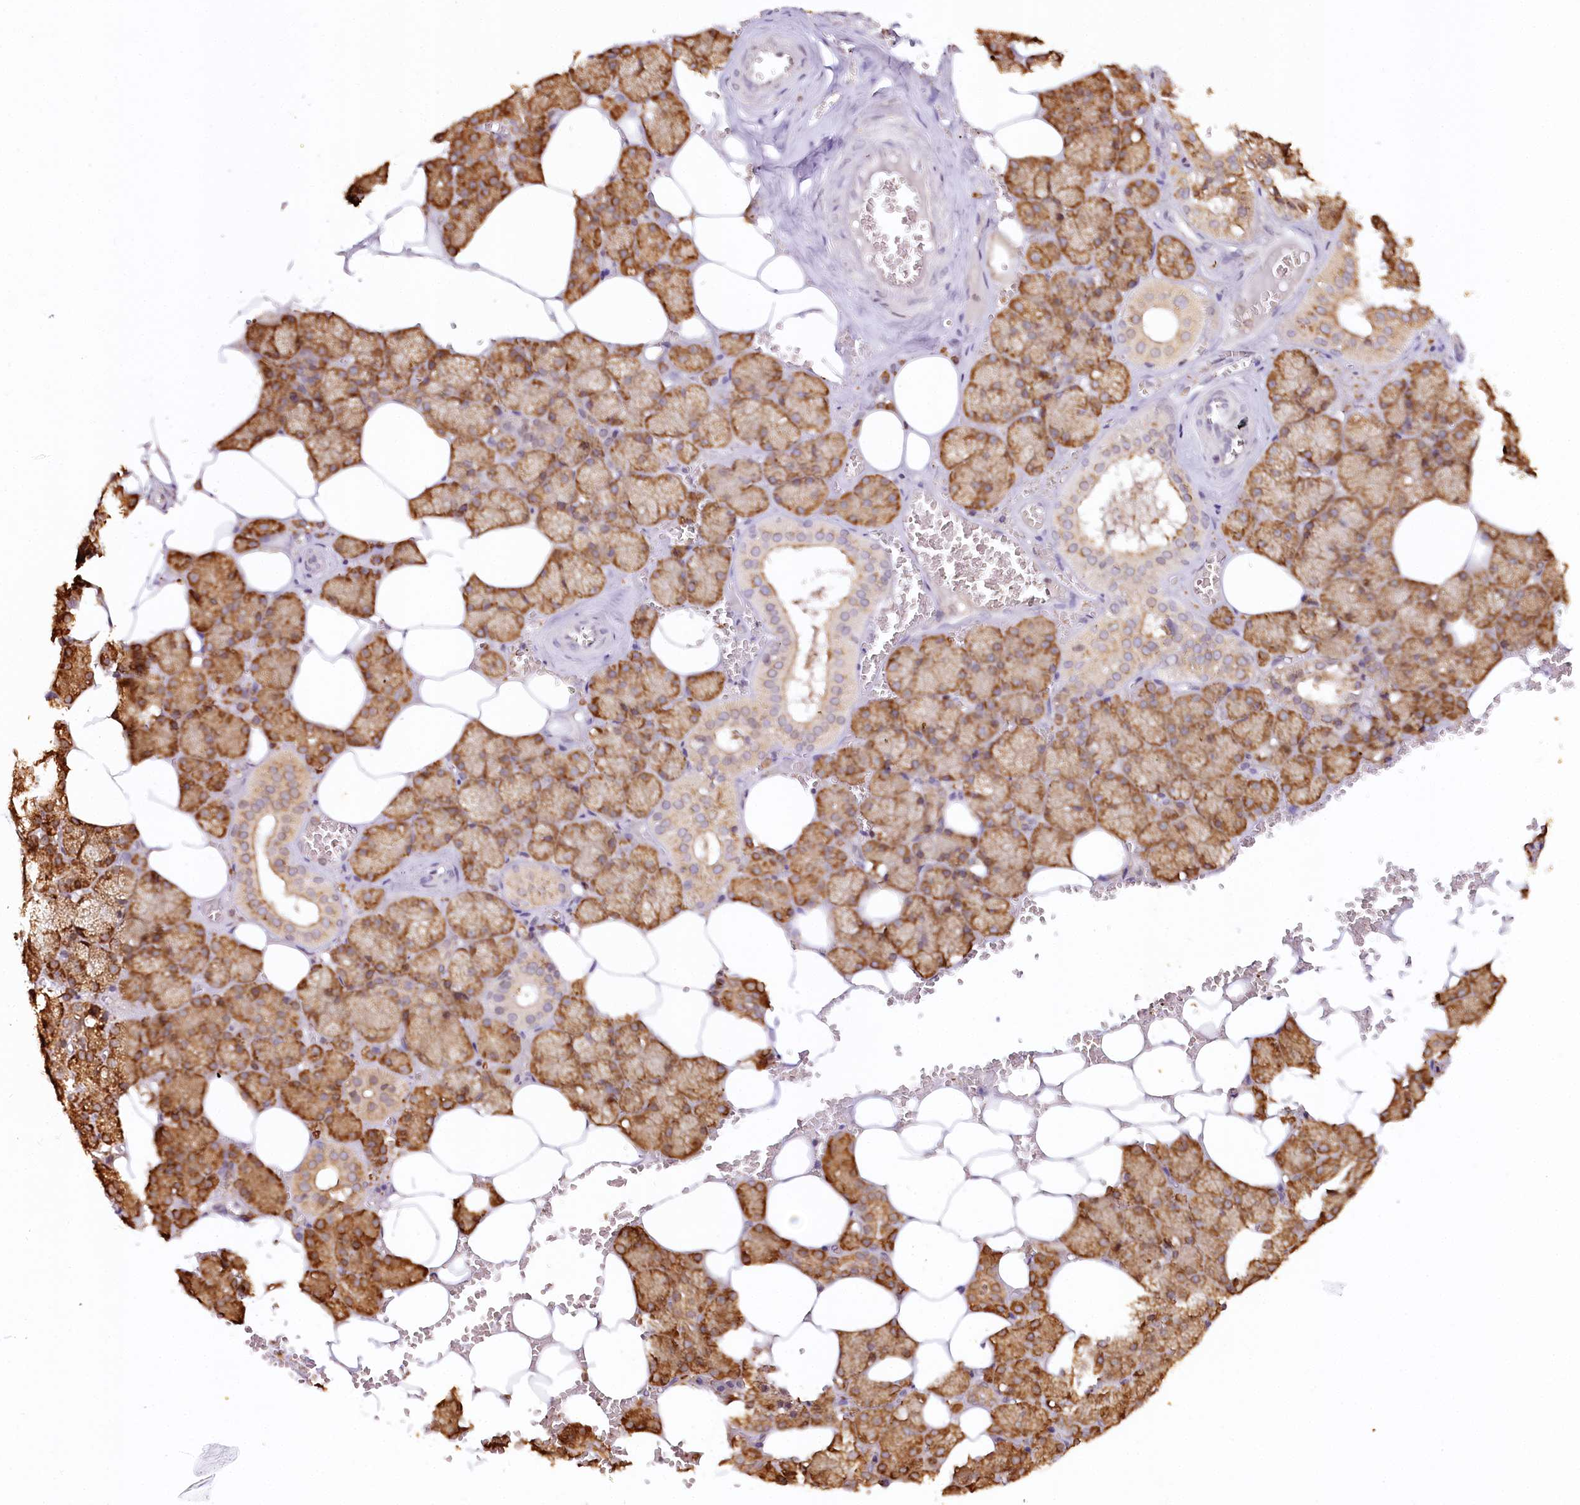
{"staining": {"intensity": "strong", "quantity": ">75%", "location": "cytoplasmic/membranous"}, "tissue": "salivary gland", "cell_type": "Glandular cells", "image_type": "normal", "snomed": [{"axis": "morphology", "description": "Normal tissue, NOS"}, {"axis": "topography", "description": "Salivary gland"}], "caption": "IHC photomicrograph of benign salivary gland stained for a protein (brown), which shows high levels of strong cytoplasmic/membranous positivity in about >75% of glandular cells.", "gene": "VEGFA", "patient": {"sex": "male", "age": 62}}